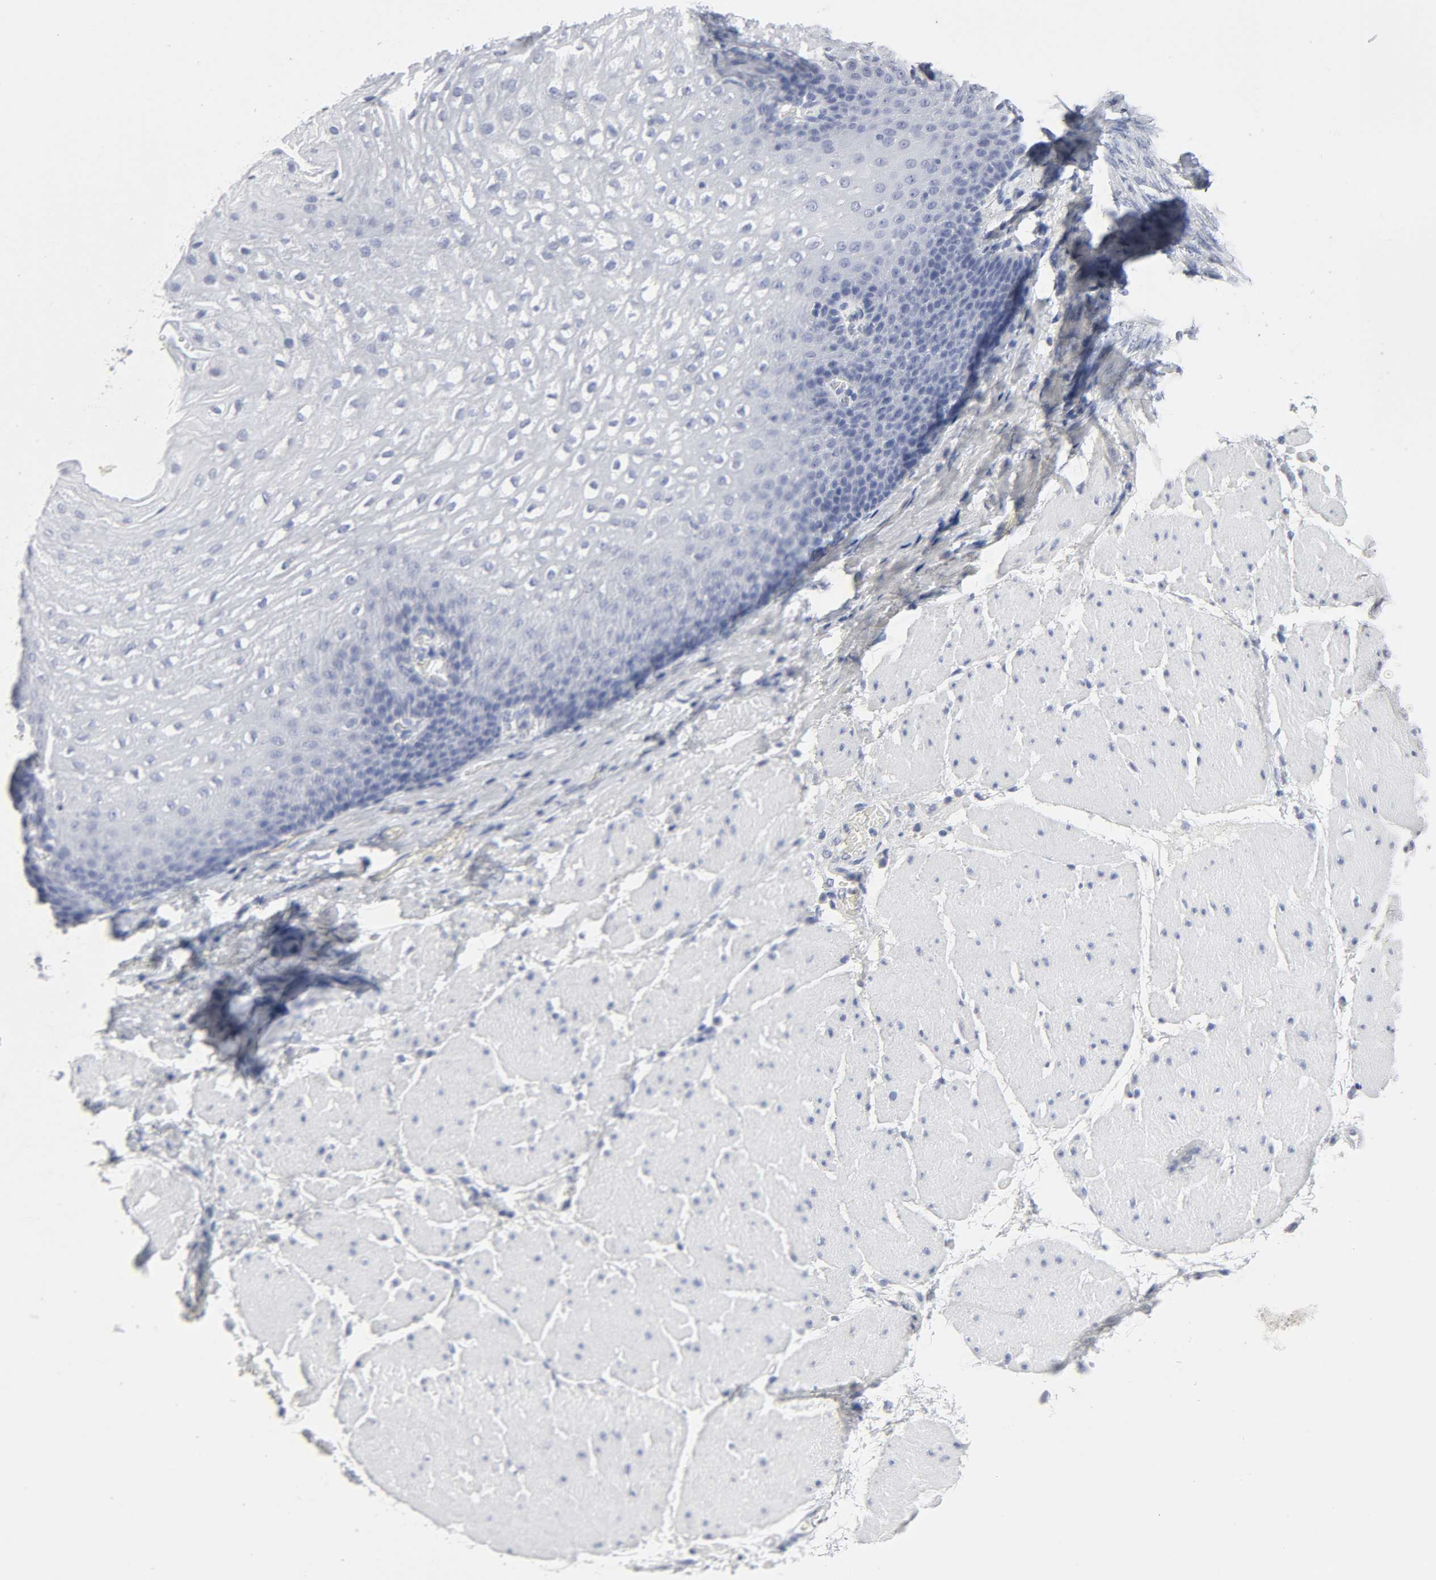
{"staining": {"intensity": "negative", "quantity": "none", "location": "none"}, "tissue": "esophagus", "cell_type": "Squamous epithelial cells", "image_type": "normal", "snomed": [{"axis": "morphology", "description": "Normal tissue, NOS"}, {"axis": "topography", "description": "Esophagus"}], "caption": "Protein analysis of normal esophagus reveals no significant expression in squamous epithelial cells. (DAB immunohistochemistry, high magnification).", "gene": "SLCO1B3", "patient": {"sex": "male", "age": 48}}